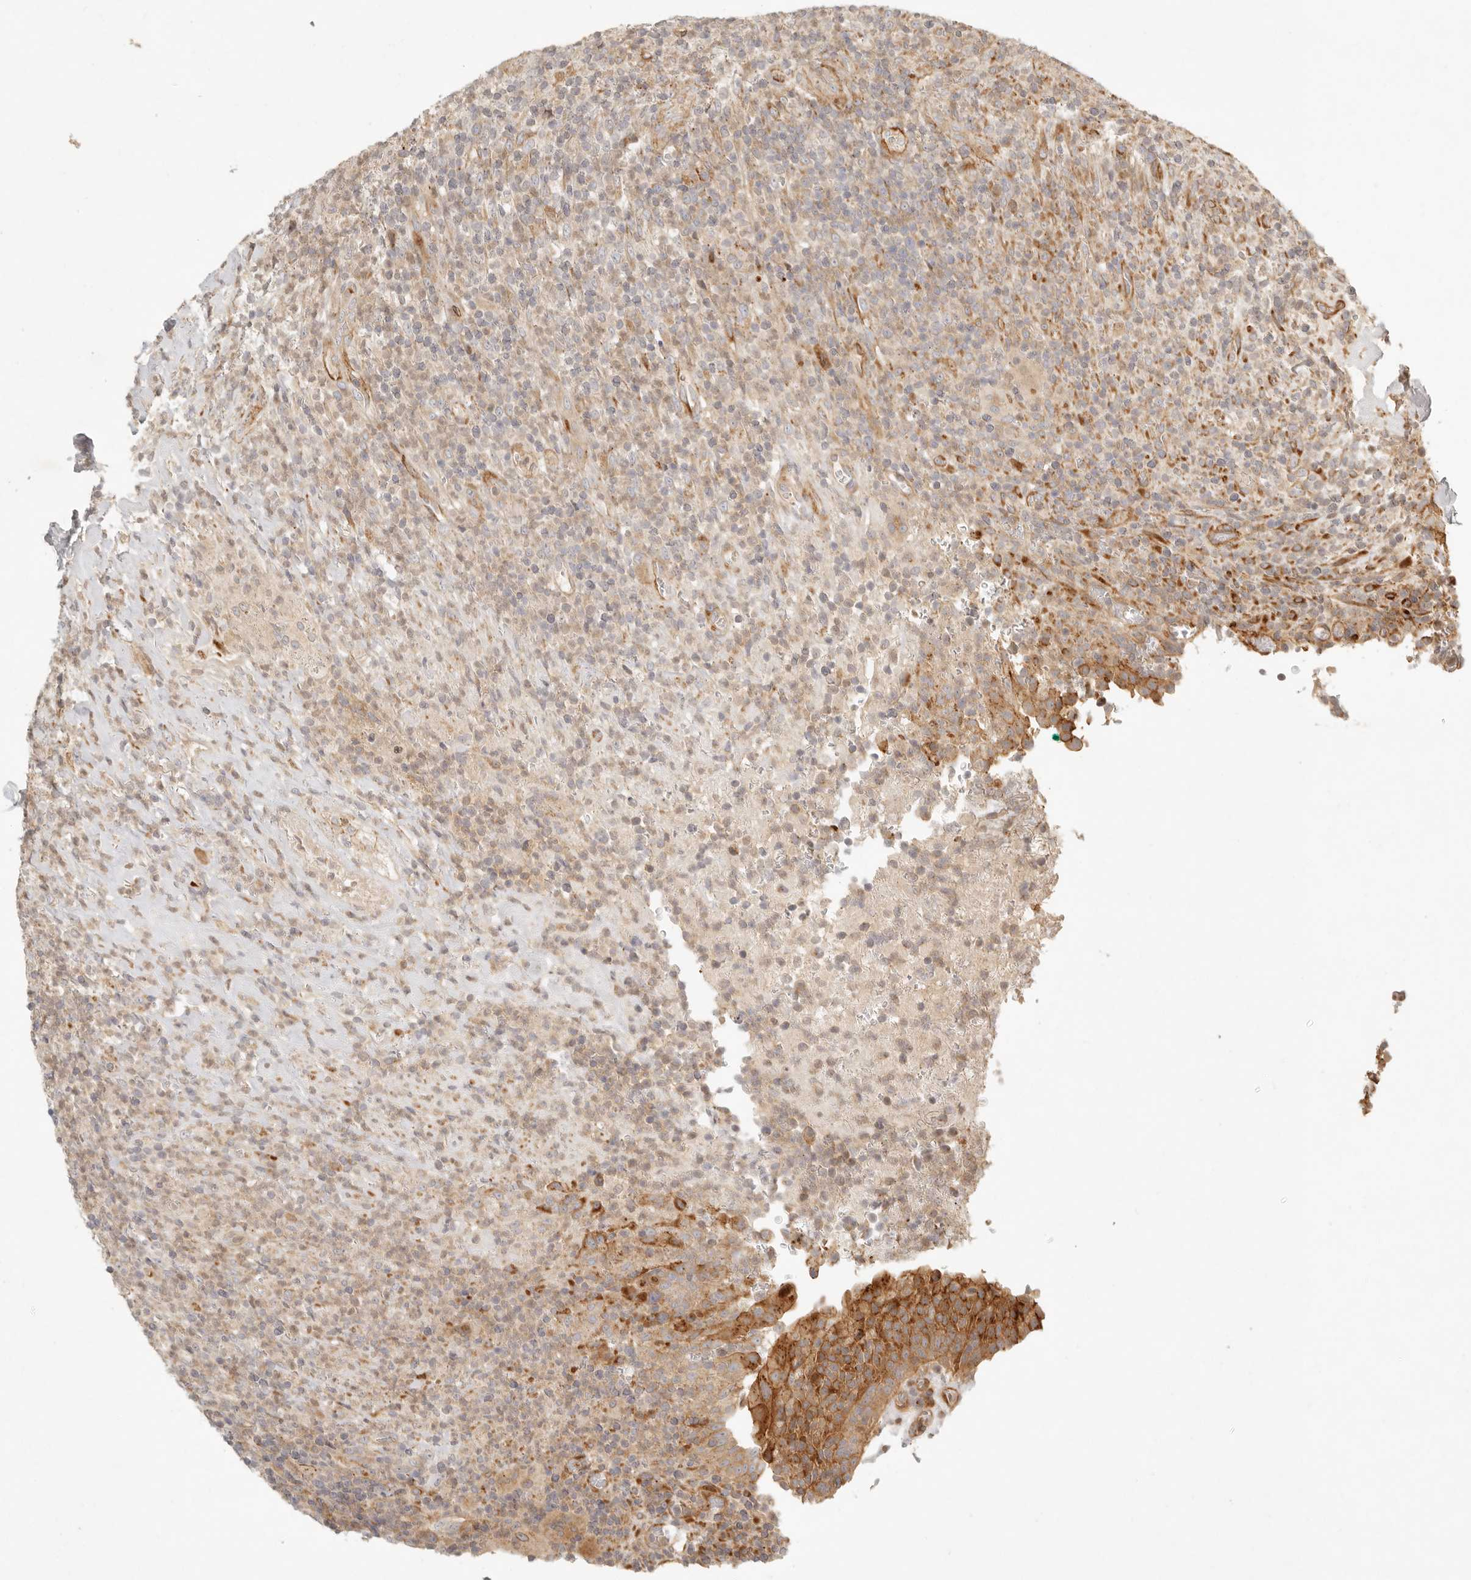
{"staining": {"intensity": "moderate", "quantity": ">75%", "location": "cytoplasmic/membranous"}, "tissue": "urinary bladder", "cell_type": "Urothelial cells", "image_type": "normal", "snomed": [{"axis": "morphology", "description": "Normal tissue, NOS"}, {"axis": "morphology", "description": "Inflammation, NOS"}, {"axis": "topography", "description": "Urinary bladder"}], "caption": "This photomicrograph displays immunohistochemistry (IHC) staining of unremarkable human urinary bladder, with medium moderate cytoplasmic/membranous staining in about >75% of urothelial cells.", "gene": "KLHL38", "patient": {"sex": "female", "age": 75}}